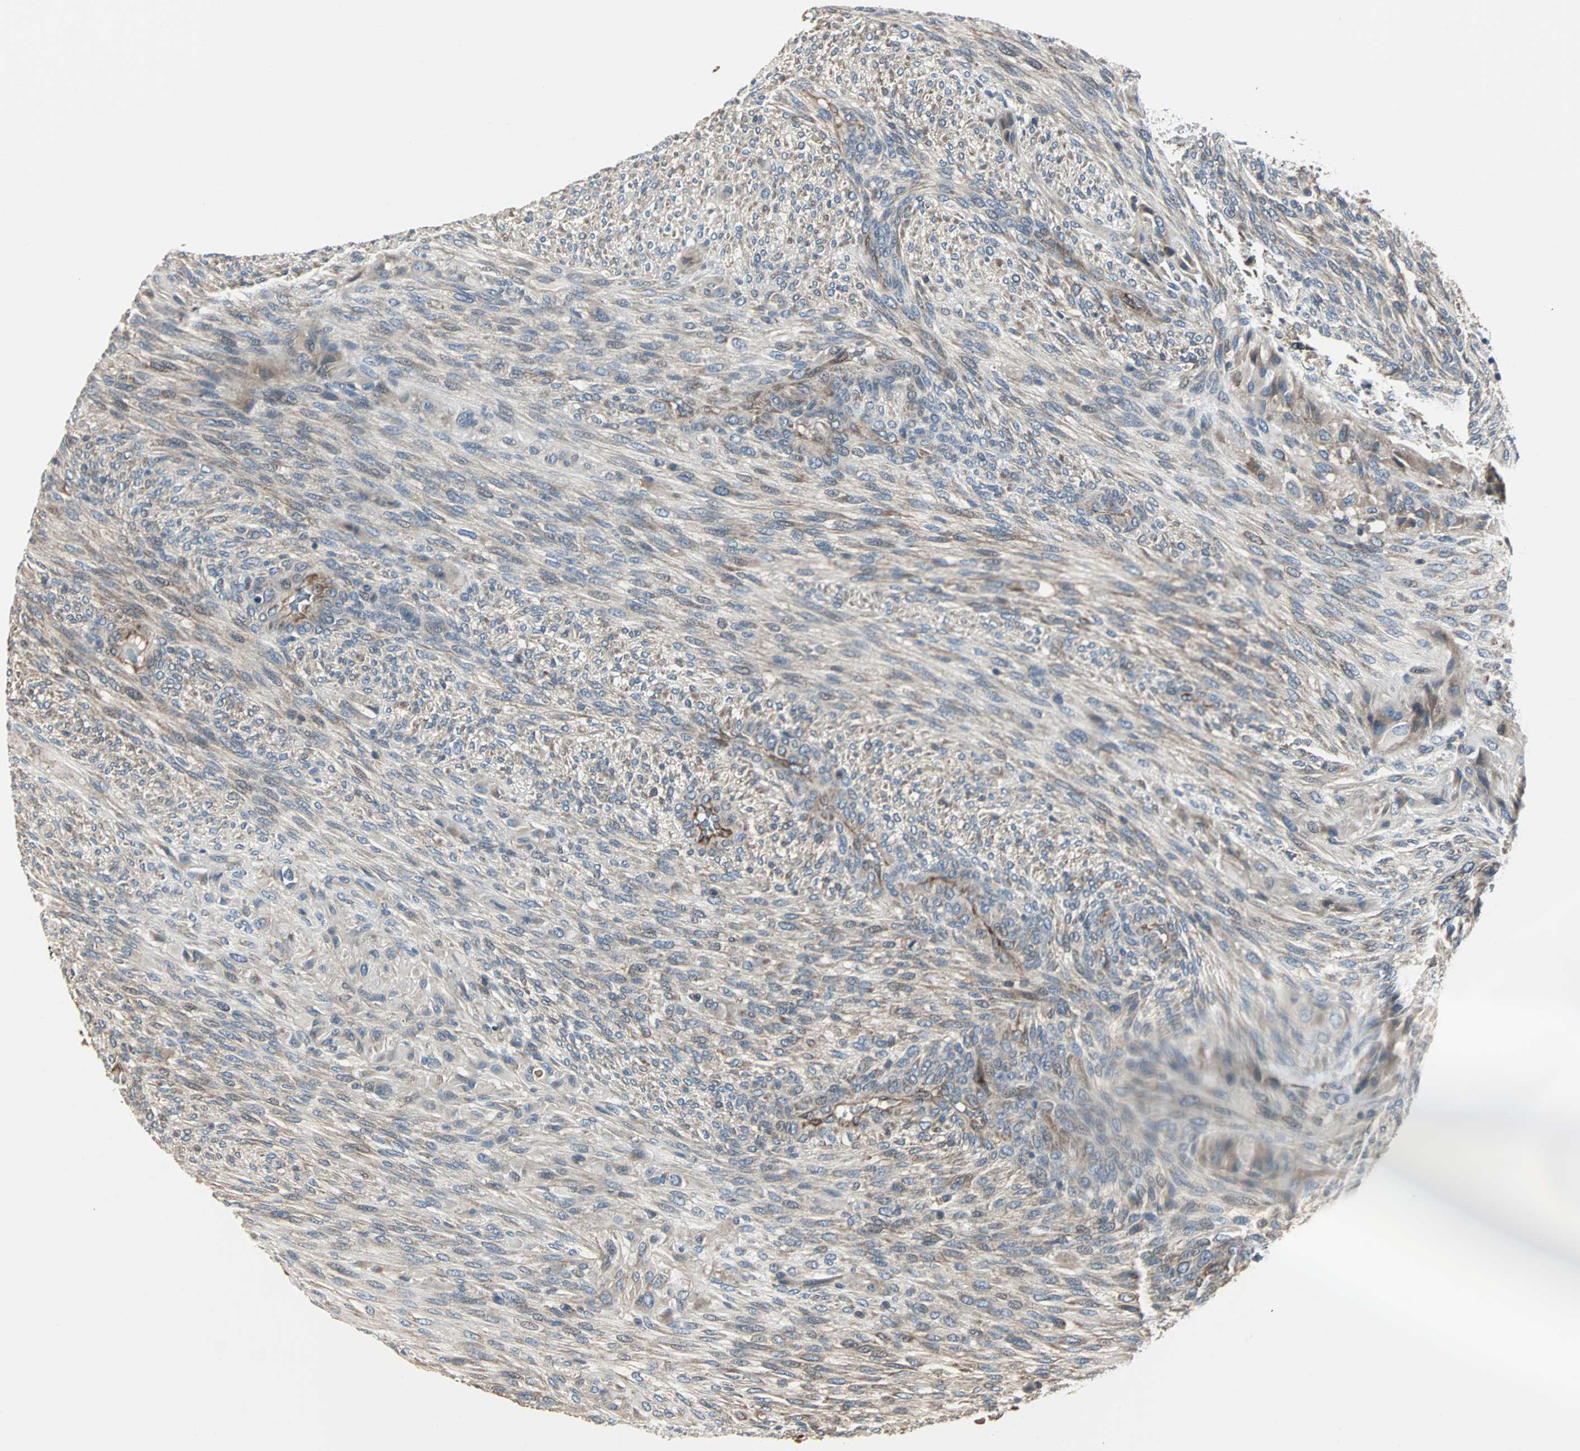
{"staining": {"intensity": "weak", "quantity": "25%-75%", "location": "cytoplasmic/membranous"}, "tissue": "glioma", "cell_type": "Tumor cells", "image_type": "cancer", "snomed": [{"axis": "morphology", "description": "Glioma, malignant, High grade"}, {"axis": "topography", "description": "Cerebral cortex"}], "caption": "Human glioma stained with a brown dye displays weak cytoplasmic/membranous positive positivity in about 25%-75% of tumor cells.", "gene": "CHP1", "patient": {"sex": "female", "age": 55}}